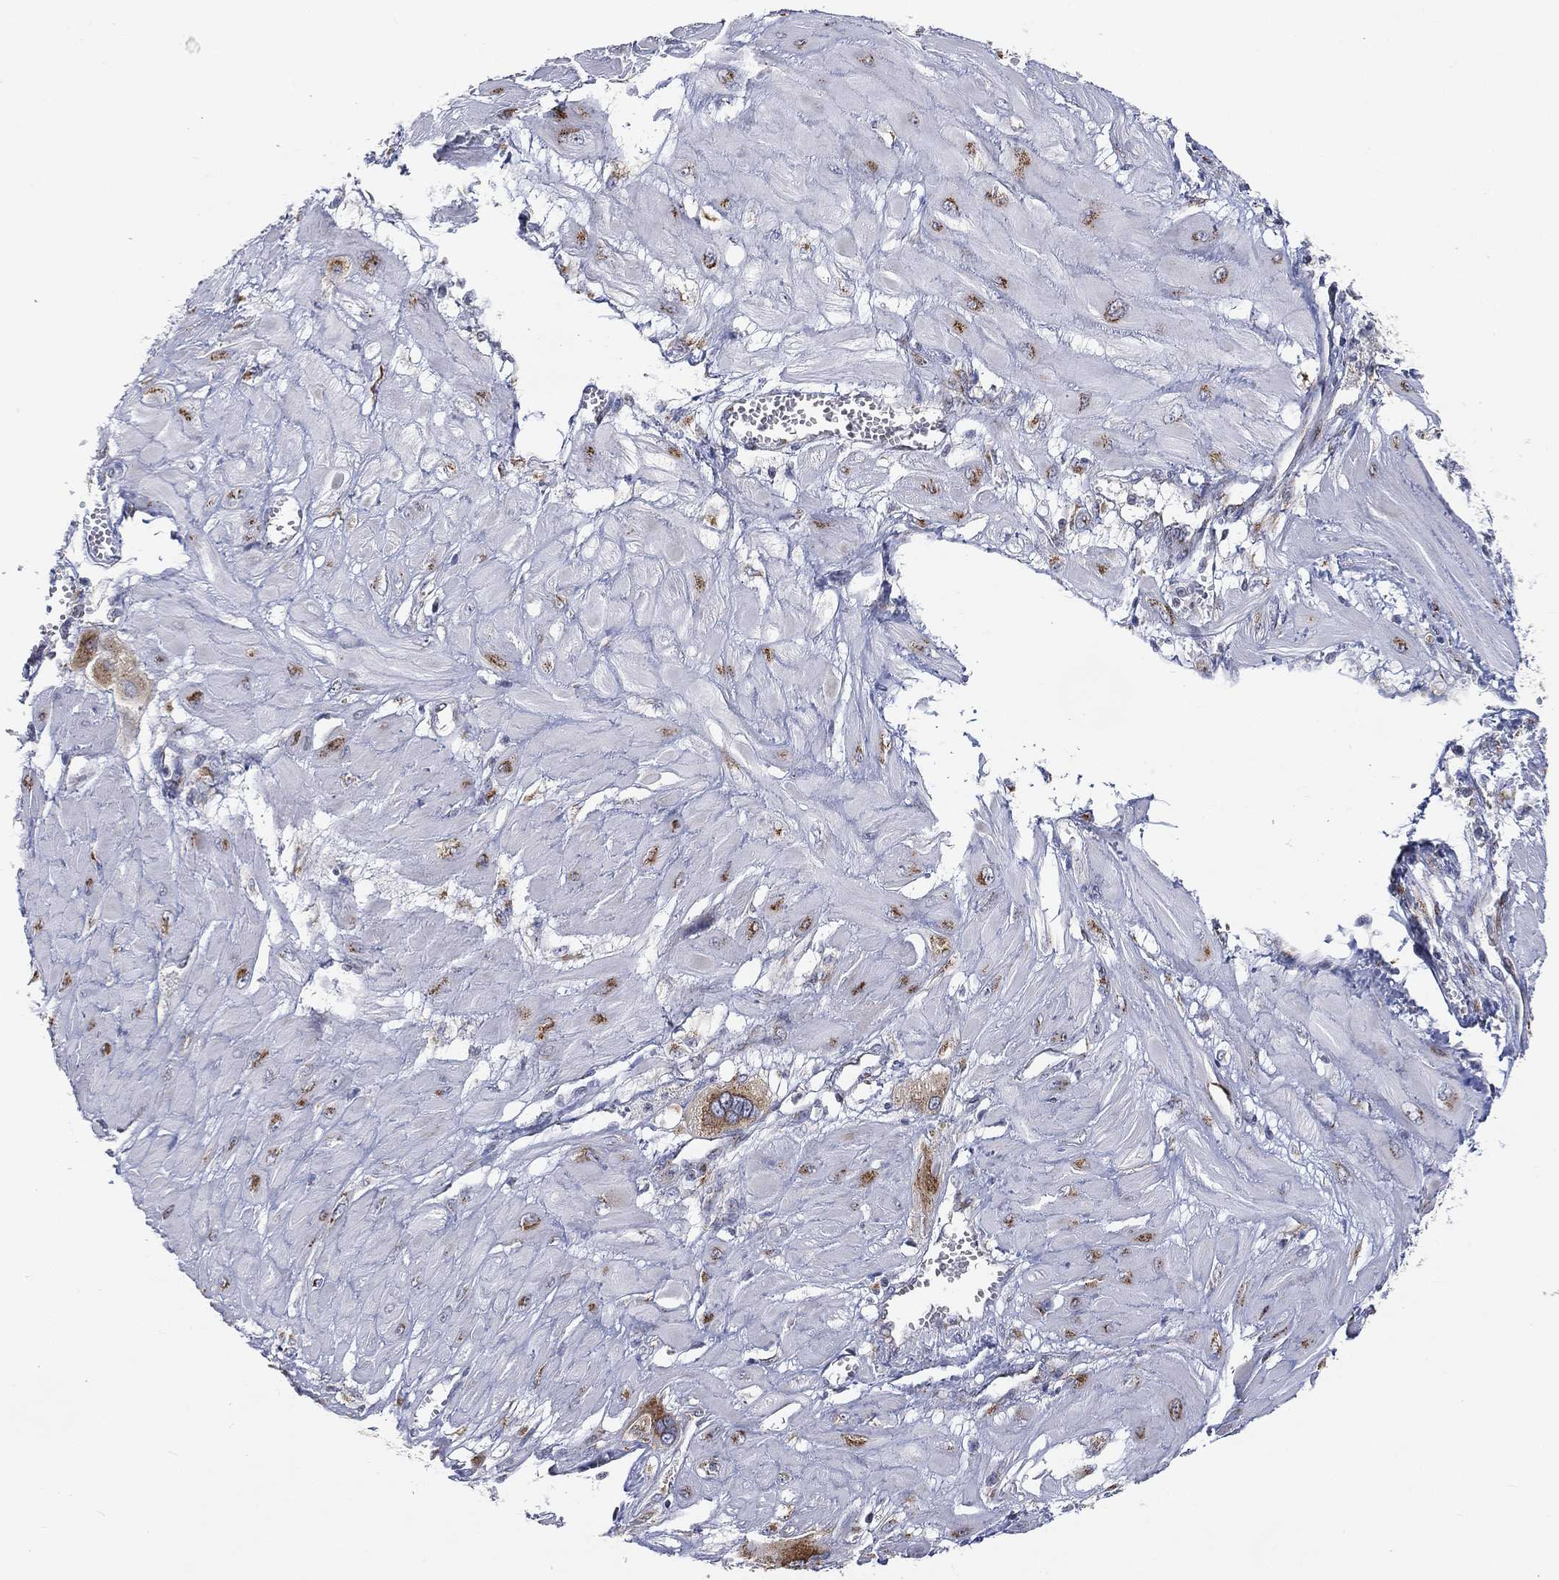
{"staining": {"intensity": "strong", "quantity": "25%-75%", "location": "cytoplasmic/membranous"}, "tissue": "cervical cancer", "cell_type": "Tumor cells", "image_type": "cancer", "snomed": [{"axis": "morphology", "description": "Squamous cell carcinoma, NOS"}, {"axis": "topography", "description": "Cervix"}], "caption": "Protein staining of cervical cancer (squamous cell carcinoma) tissue displays strong cytoplasmic/membranous staining in about 25%-75% of tumor cells. (Stains: DAB in brown, nuclei in blue, Microscopy: brightfield microscopy at high magnification).", "gene": "TICAM1", "patient": {"sex": "female", "age": 34}}